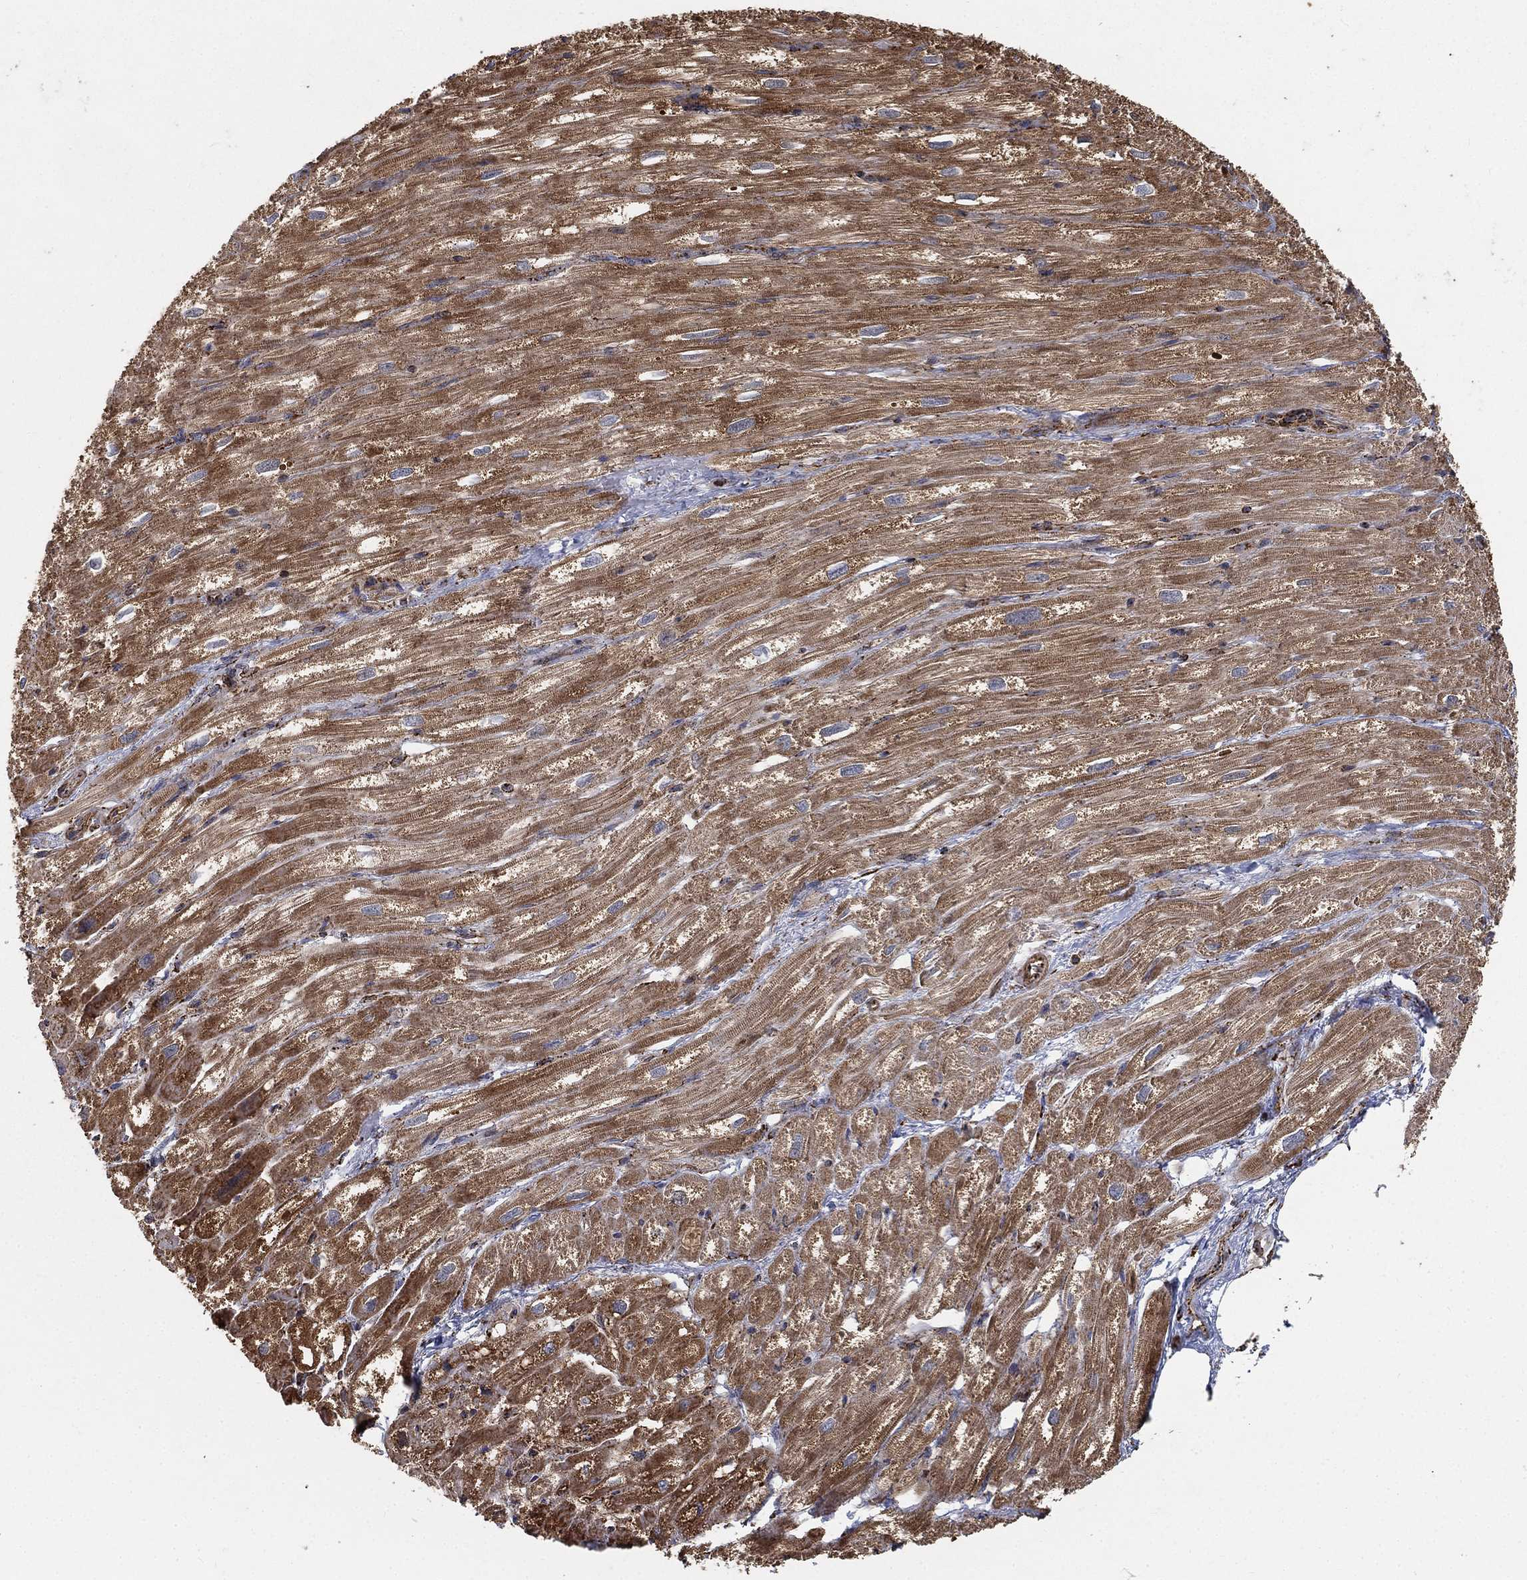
{"staining": {"intensity": "strong", "quantity": ">75%", "location": "cytoplasmic/membranous"}, "tissue": "heart muscle", "cell_type": "Cardiomyocytes", "image_type": "normal", "snomed": [{"axis": "morphology", "description": "Normal tissue, NOS"}, {"axis": "topography", "description": "Heart"}], "caption": "A high amount of strong cytoplasmic/membranous positivity is present in about >75% of cardiomyocytes in normal heart muscle.", "gene": "SLC38A7", "patient": {"sex": "male", "age": 62}}